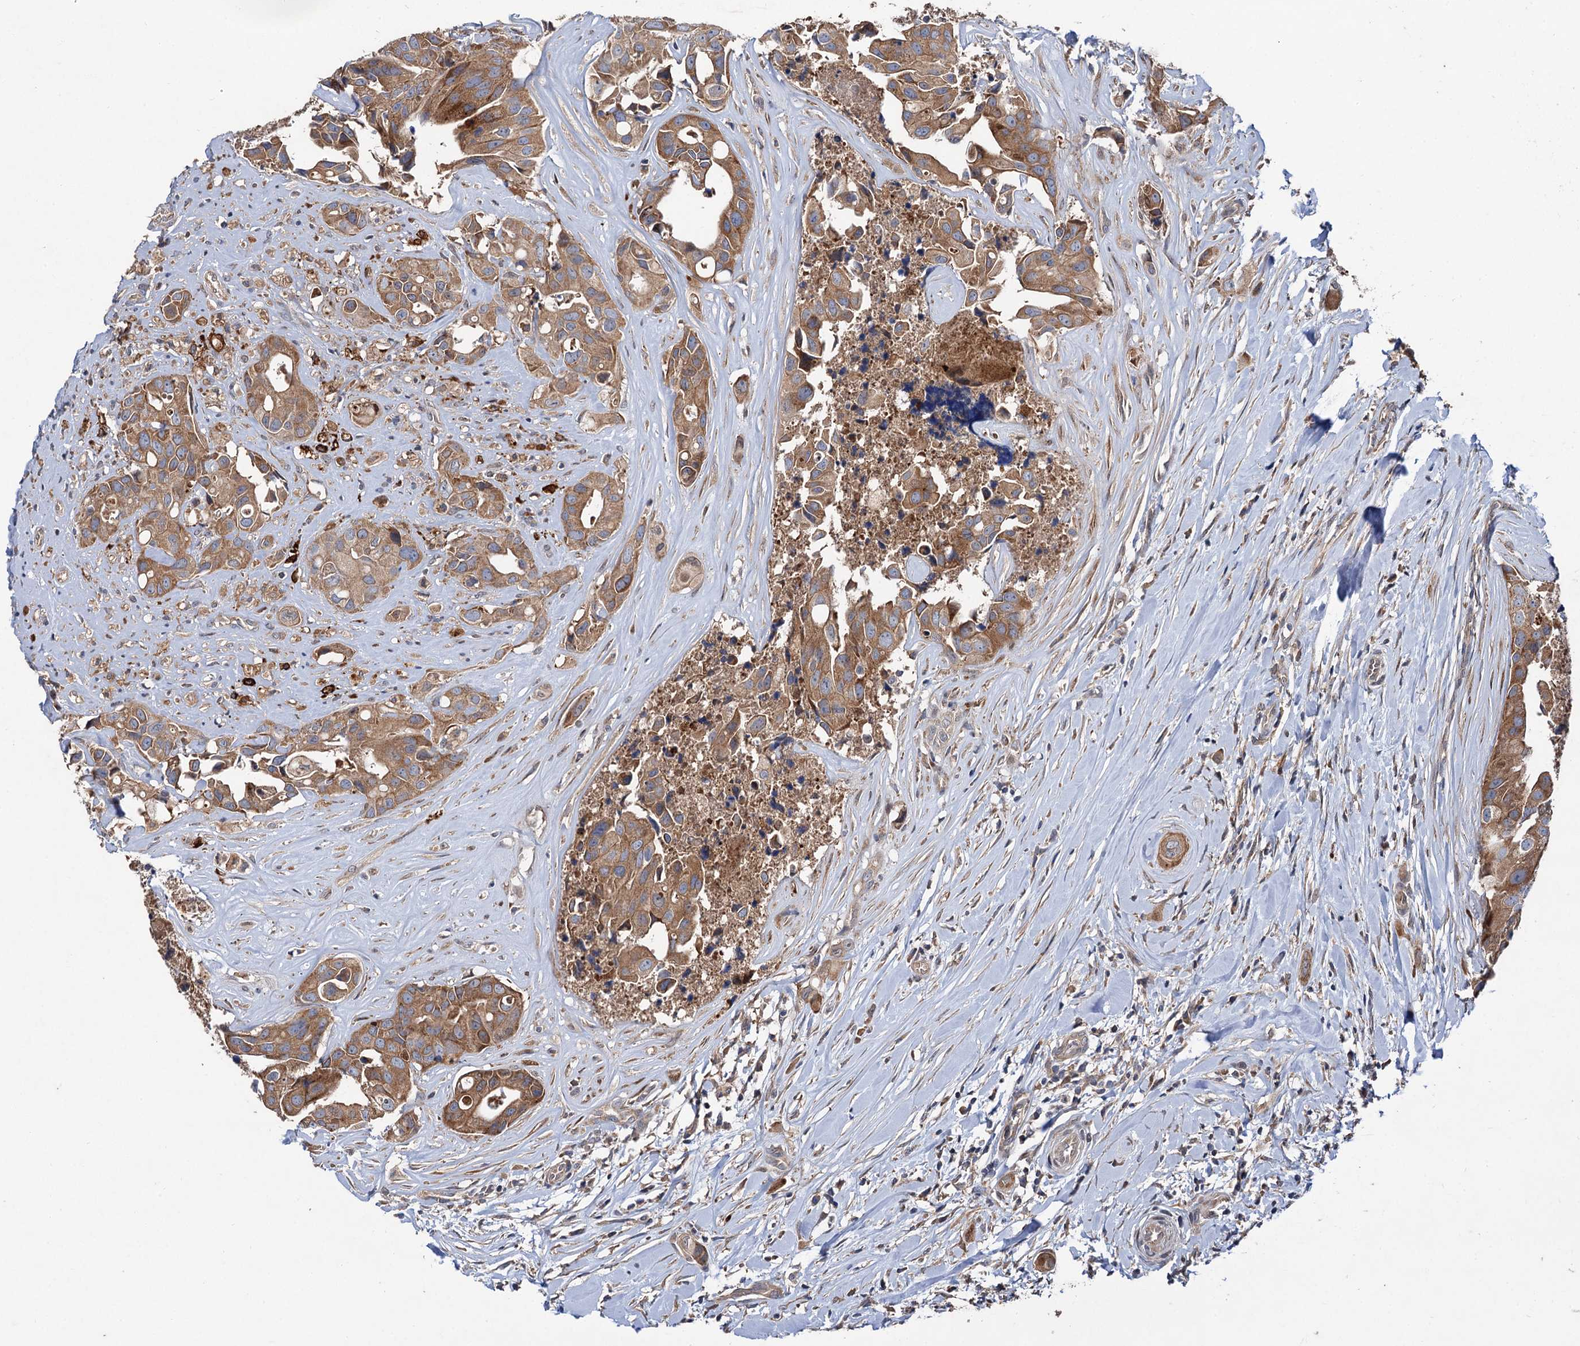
{"staining": {"intensity": "moderate", "quantity": ">75%", "location": "cytoplasmic/membranous"}, "tissue": "head and neck cancer", "cell_type": "Tumor cells", "image_type": "cancer", "snomed": [{"axis": "morphology", "description": "Adenocarcinoma, NOS"}, {"axis": "morphology", "description": "Adenocarcinoma, metastatic, NOS"}, {"axis": "topography", "description": "Head-Neck"}], "caption": "Immunohistochemical staining of metastatic adenocarcinoma (head and neck) displays medium levels of moderate cytoplasmic/membranous protein expression in approximately >75% of tumor cells.", "gene": "NAA25", "patient": {"sex": "male", "age": 75}}